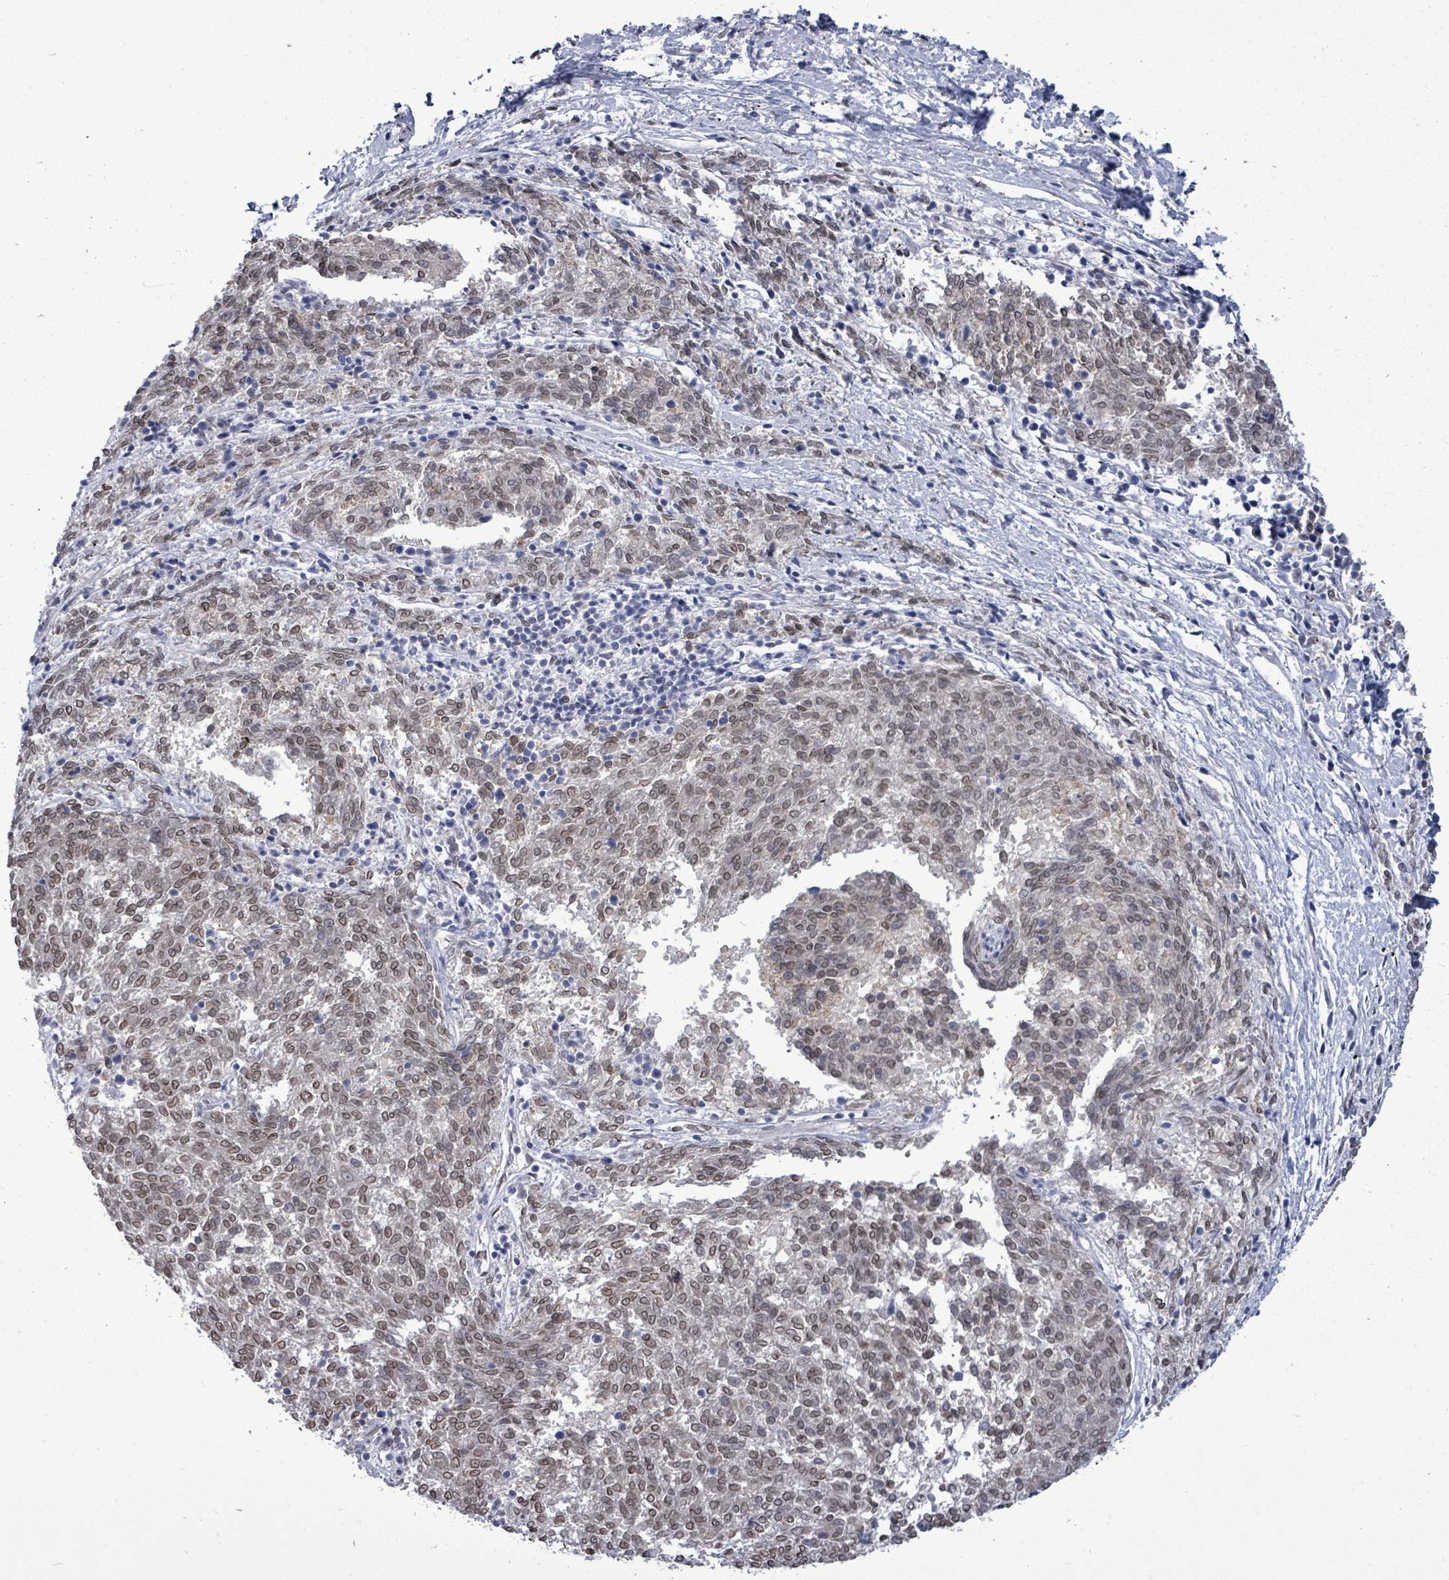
{"staining": {"intensity": "weak", "quantity": ">75%", "location": "cytoplasmic/membranous,nuclear"}, "tissue": "melanoma", "cell_type": "Tumor cells", "image_type": "cancer", "snomed": [{"axis": "morphology", "description": "Malignant melanoma, NOS"}, {"axis": "topography", "description": "Skin"}], "caption": "A brown stain labels weak cytoplasmic/membranous and nuclear staining of a protein in human malignant melanoma tumor cells. (IHC, brightfield microscopy, high magnification).", "gene": "ARFGAP1", "patient": {"sex": "female", "age": 72}}